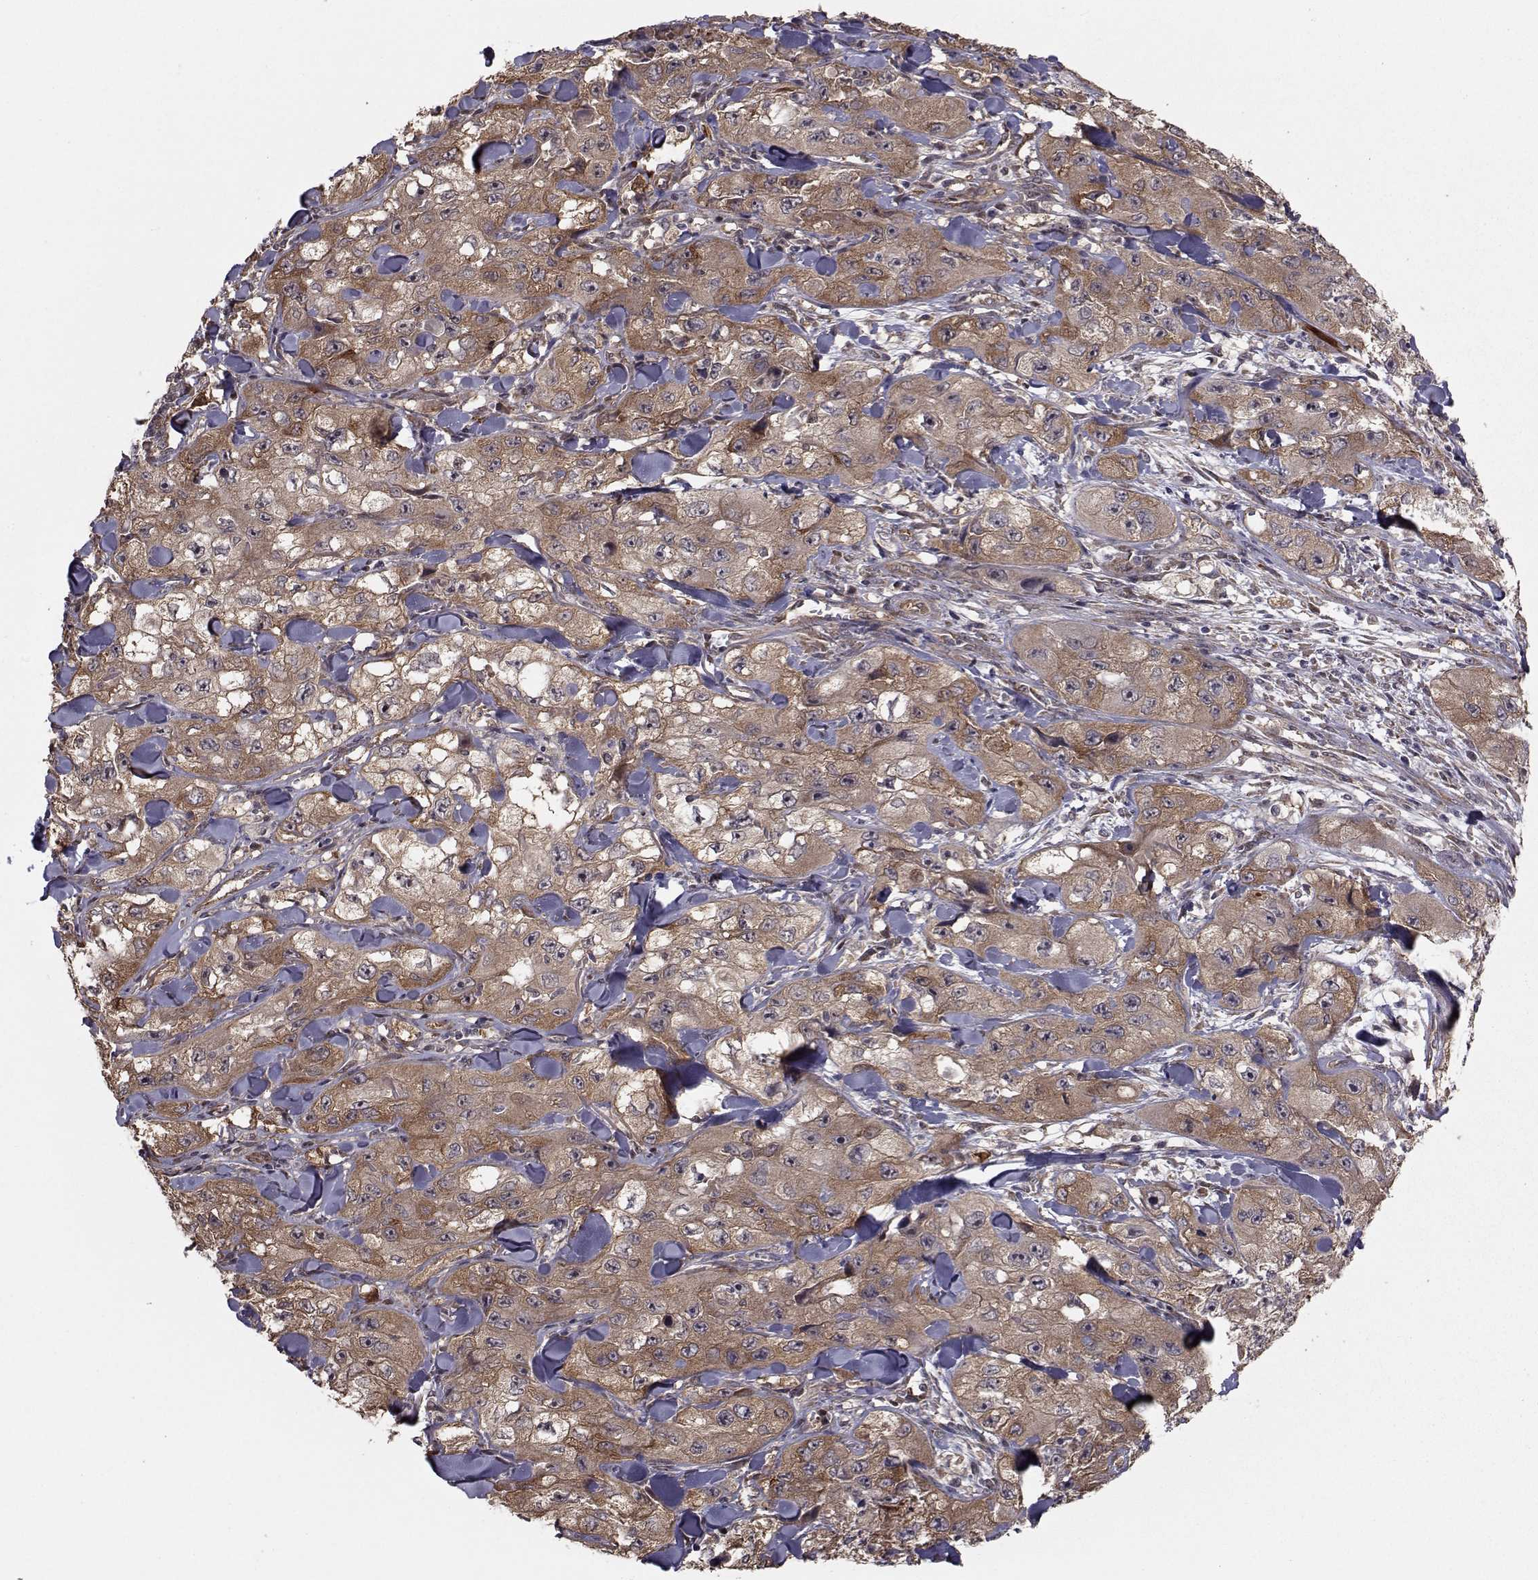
{"staining": {"intensity": "weak", "quantity": ">75%", "location": "cytoplasmic/membranous"}, "tissue": "skin cancer", "cell_type": "Tumor cells", "image_type": "cancer", "snomed": [{"axis": "morphology", "description": "Squamous cell carcinoma, NOS"}, {"axis": "topography", "description": "Skin"}, {"axis": "topography", "description": "Subcutis"}], "caption": "Immunohistochemical staining of human skin cancer (squamous cell carcinoma) exhibits low levels of weak cytoplasmic/membranous staining in about >75% of tumor cells.", "gene": "TRIP10", "patient": {"sex": "male", "age": 73}}